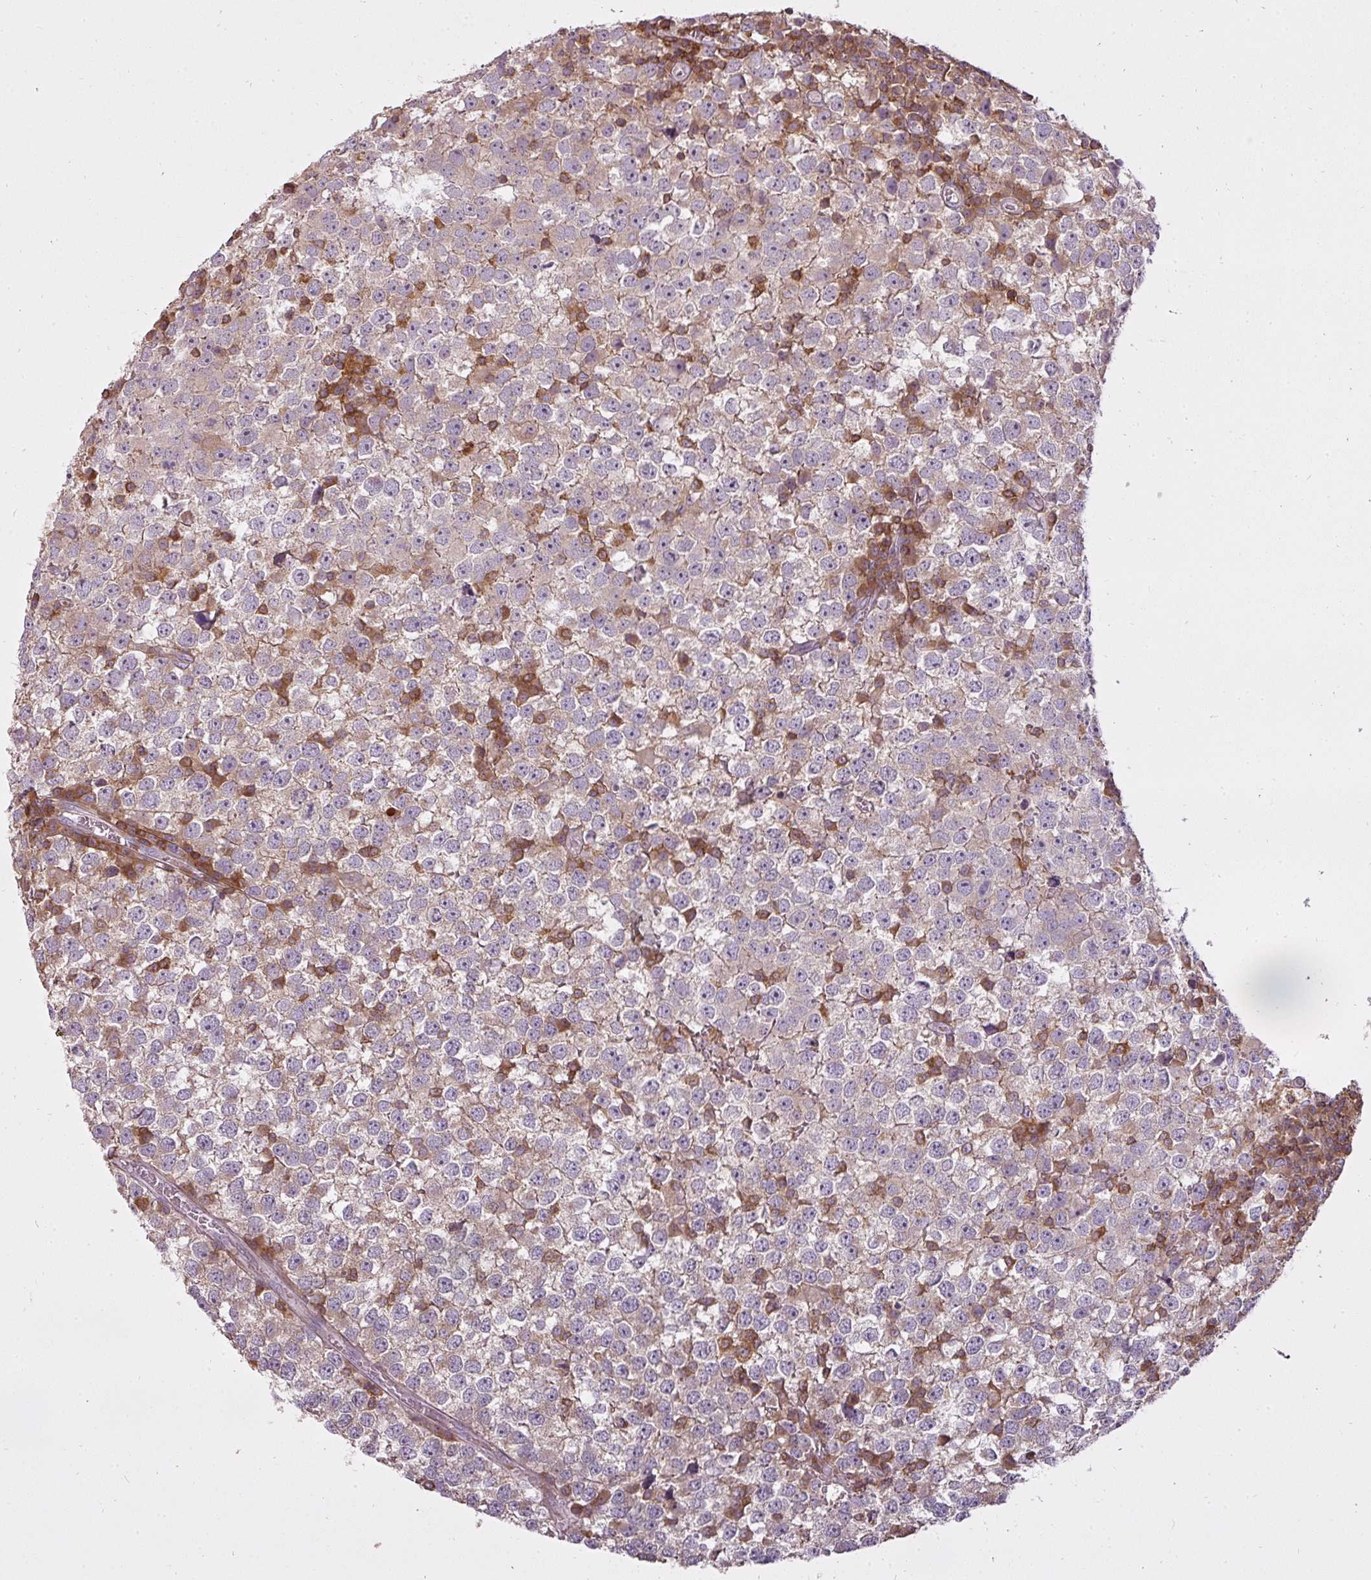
{"staining": {"intensity": "weak", "quantity": "25%-75%", "location": "cytoplasmic/membranous"}, "tissue": "testis cancer", "cell_type": "Tumor cells", "image_type": "cancer", "snomed": [{"axis": "morphology", "description": "Seminoma, NOS"}, {"axis": "topography", "description": "Testis"}], "caption": "Testis cancer (seminoma) stained with IHC exhibits weak cytoplasmic/membranous positivity in approximately 25%-75% of tumor cells.", "gene": "STK4", "patient": {"sex": "male", "age": 65}}